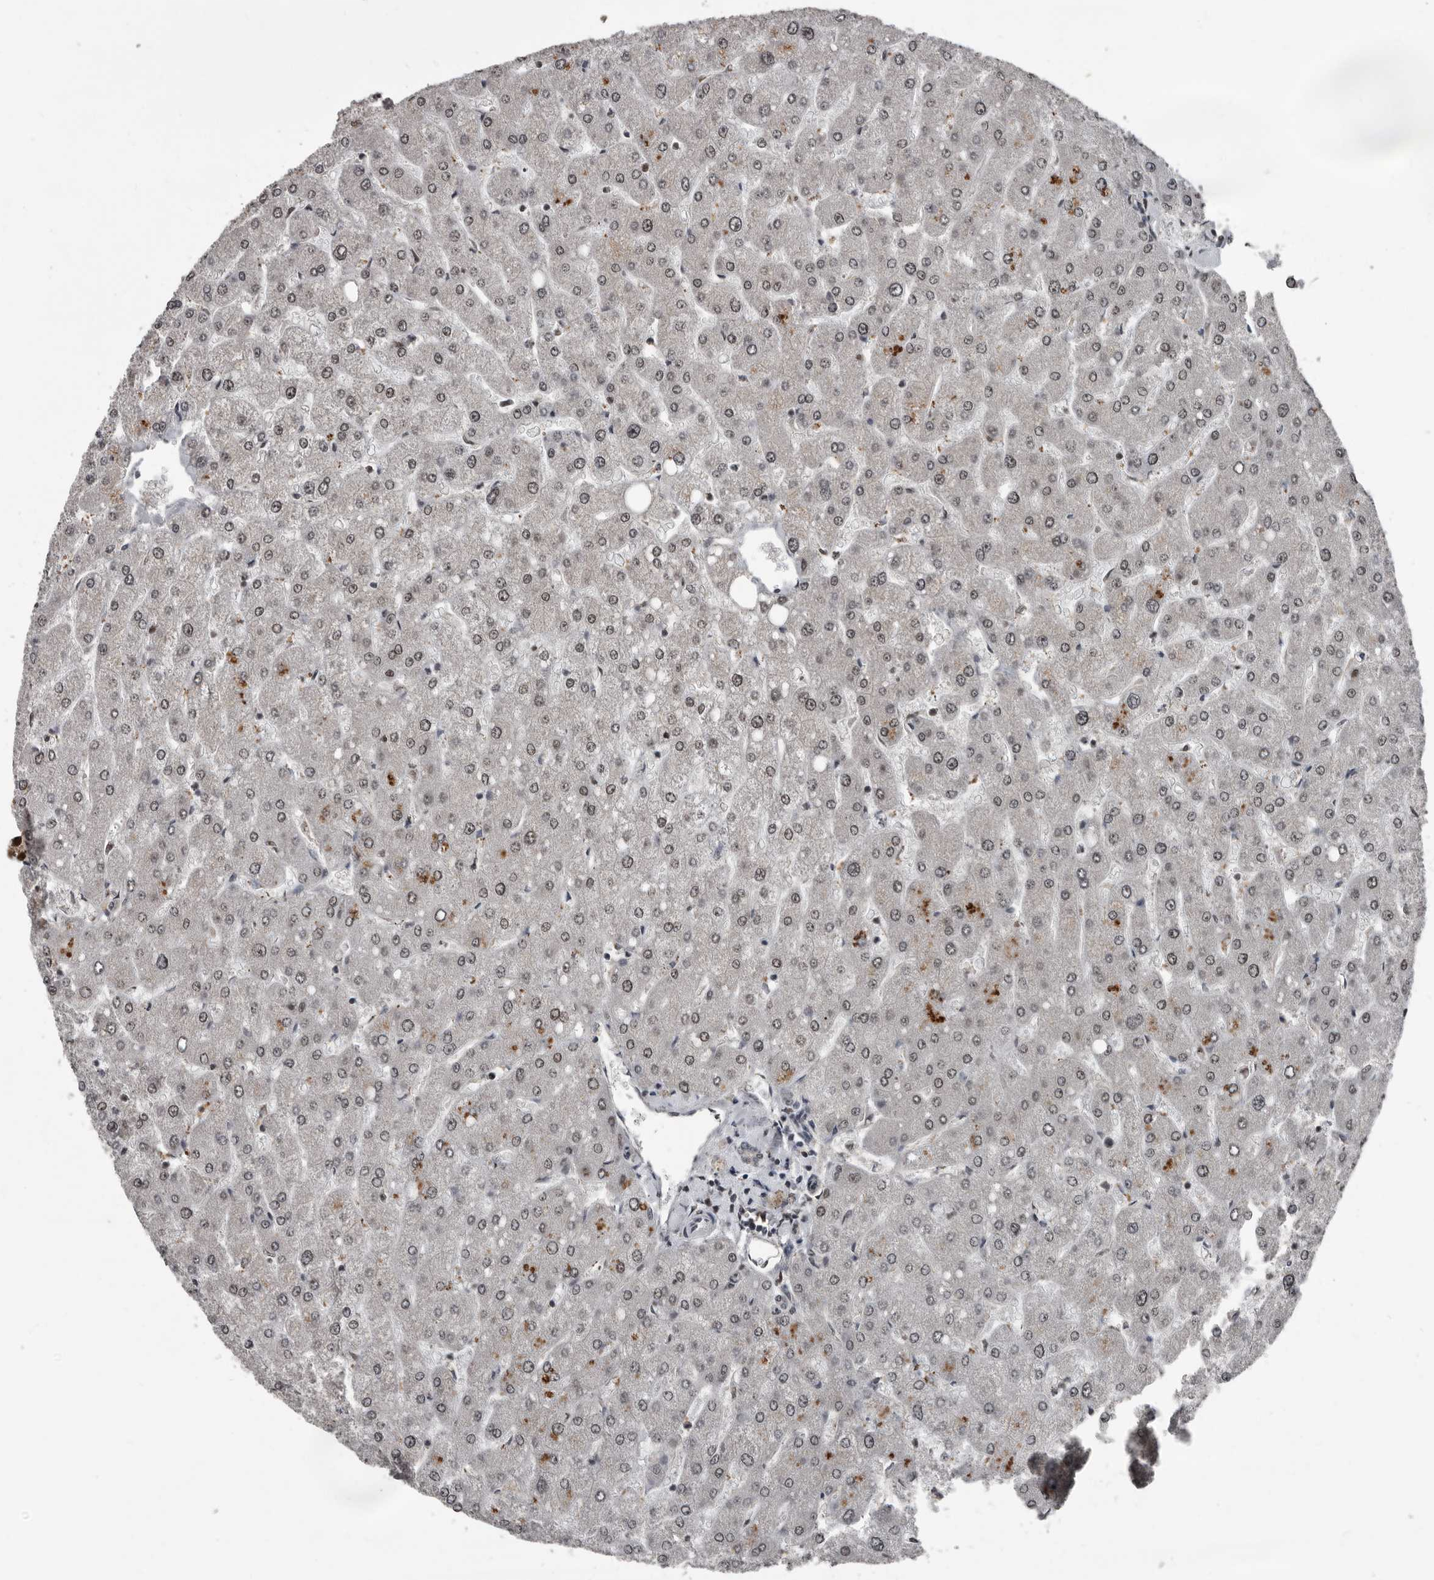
{"staining": {"intensity": "negative", "quantity": "none", "location": "none"}, "tissue": "liver", "cell_type": "Cholangiocytes", "image_type": "normal", "snomed": [{"axis": "morphology", "description": "Normal tissue, NOS"}, {"axis": "topography", "description": "Liver"}], "caption": "This is an immunohistochemistry photomicrograph of unremarkable liver. There is no expression in cholangiocytes.", "gene": "CHD1L", "patient": {"sex": "male", "age": 55}}